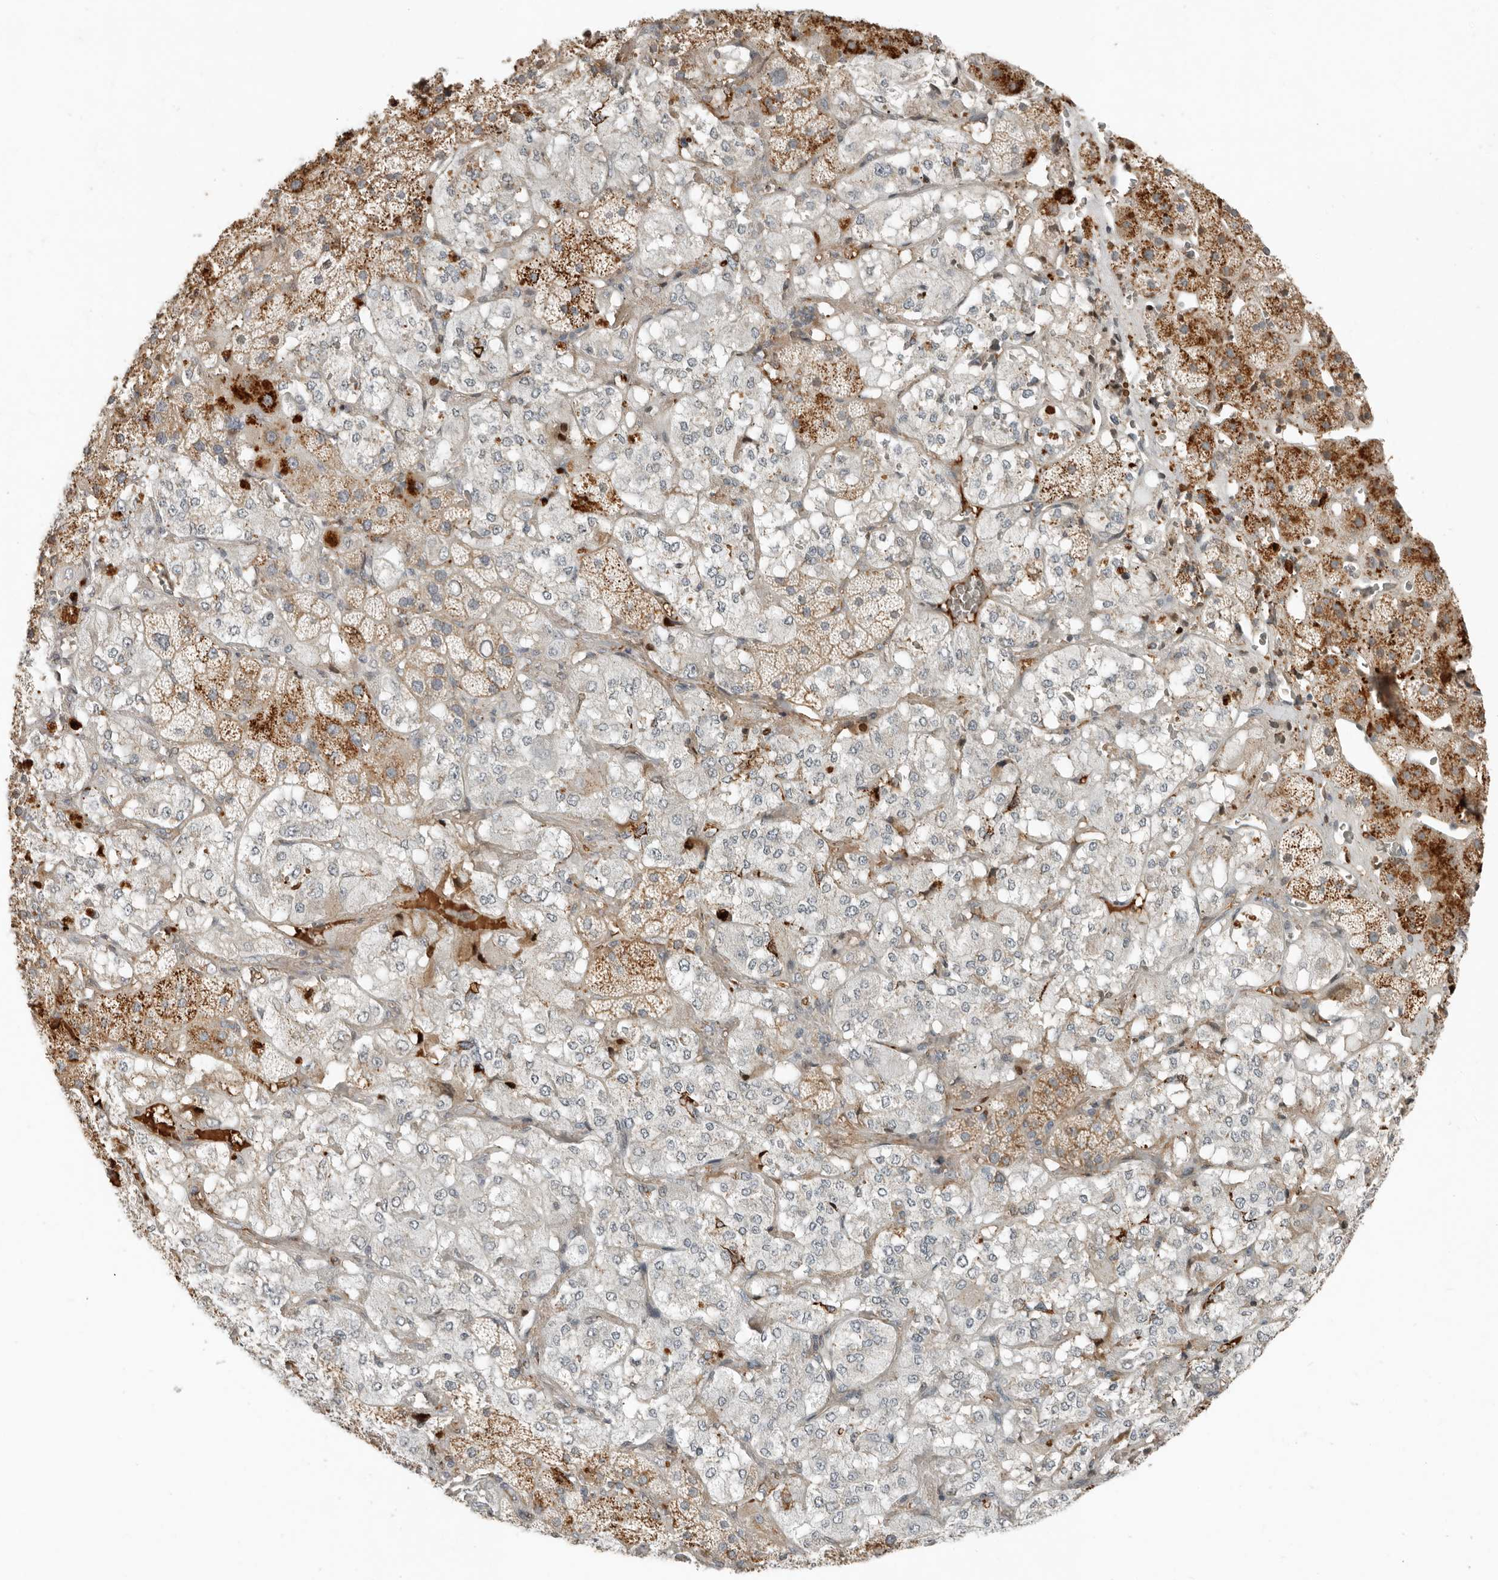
{"staining": {"intensity": "moderate", "quantity": "25%-75%", "location": "cytoplasmic/membranous"}, "tissue": "adrenal gland", "cell_type": "Glandular cells", "image_type": "normal", "snomed": [{"axis": "morphology", "description": "Normal tissue, NOS"}, {"axis": "topography", "description": "Adrenal gland"}], "caption": "Protein staining by immunohistochemistry (IHC) shows moderate cytoplasmic/membranous staining in about 25%-75% of glandular cells in normal adrenal gland. The staining was performed using DAB to visualize the protein expression in brown, while the nuclei were stained in blue with hematoxylin (Magnification: 20x).", "gene": "KLHL38", "patient": {"sex": "male", "age": 57}}